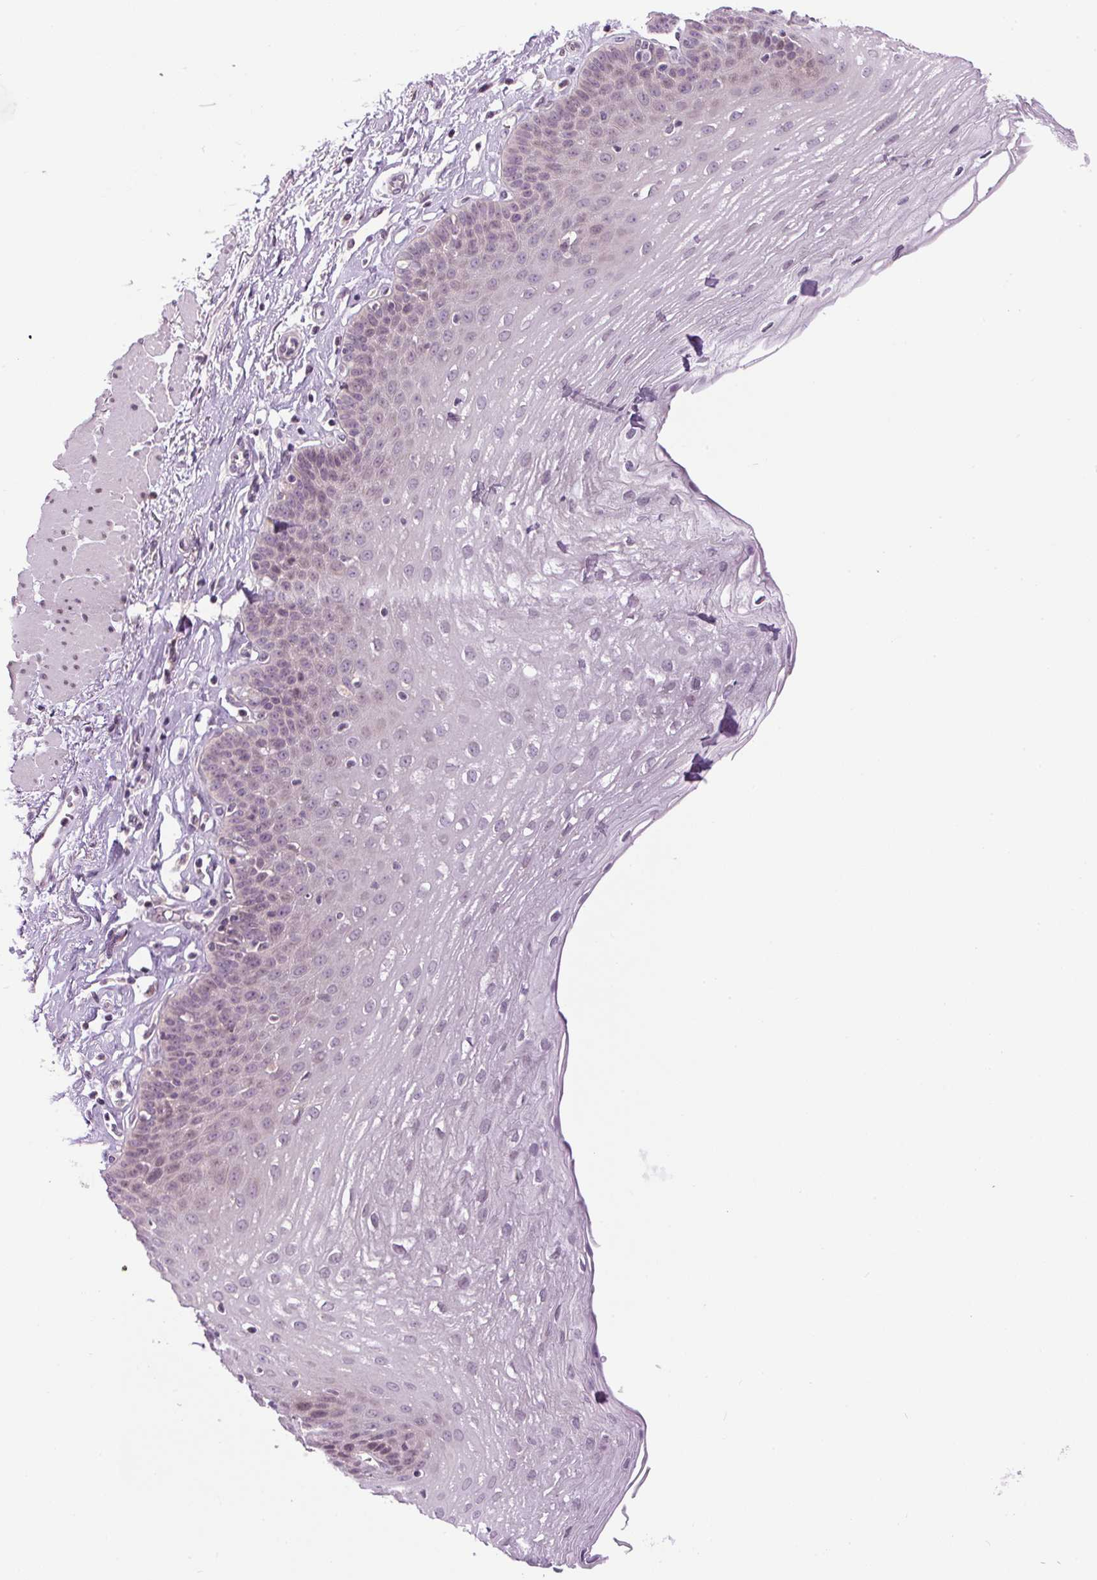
{"staining": {"intensity": "weak", "quantity": "<25%", "location": "nuclear"}, "tissue": "esophagus", "cell_type": "Squamous epithelial cells", "image_type": "normal", "snomed": [{"axis": "morphology", "description": "Normal tissue, NOS"}, {"axis": "topography", "description": "Esophagus"}], "caption": "High magnification brightfield microscopy of unremarkable esophagus stained with DAB (3,3'-diaminobenzidine) (brown) and counterstained with hematoxylin (blue): squamous epithelial cells show no significant positivity. (Immunohistochemistry, brightfield microscopy, high magnification).", "gene": "SMIM13", "patient": {"sex": "female", "age": 81}}